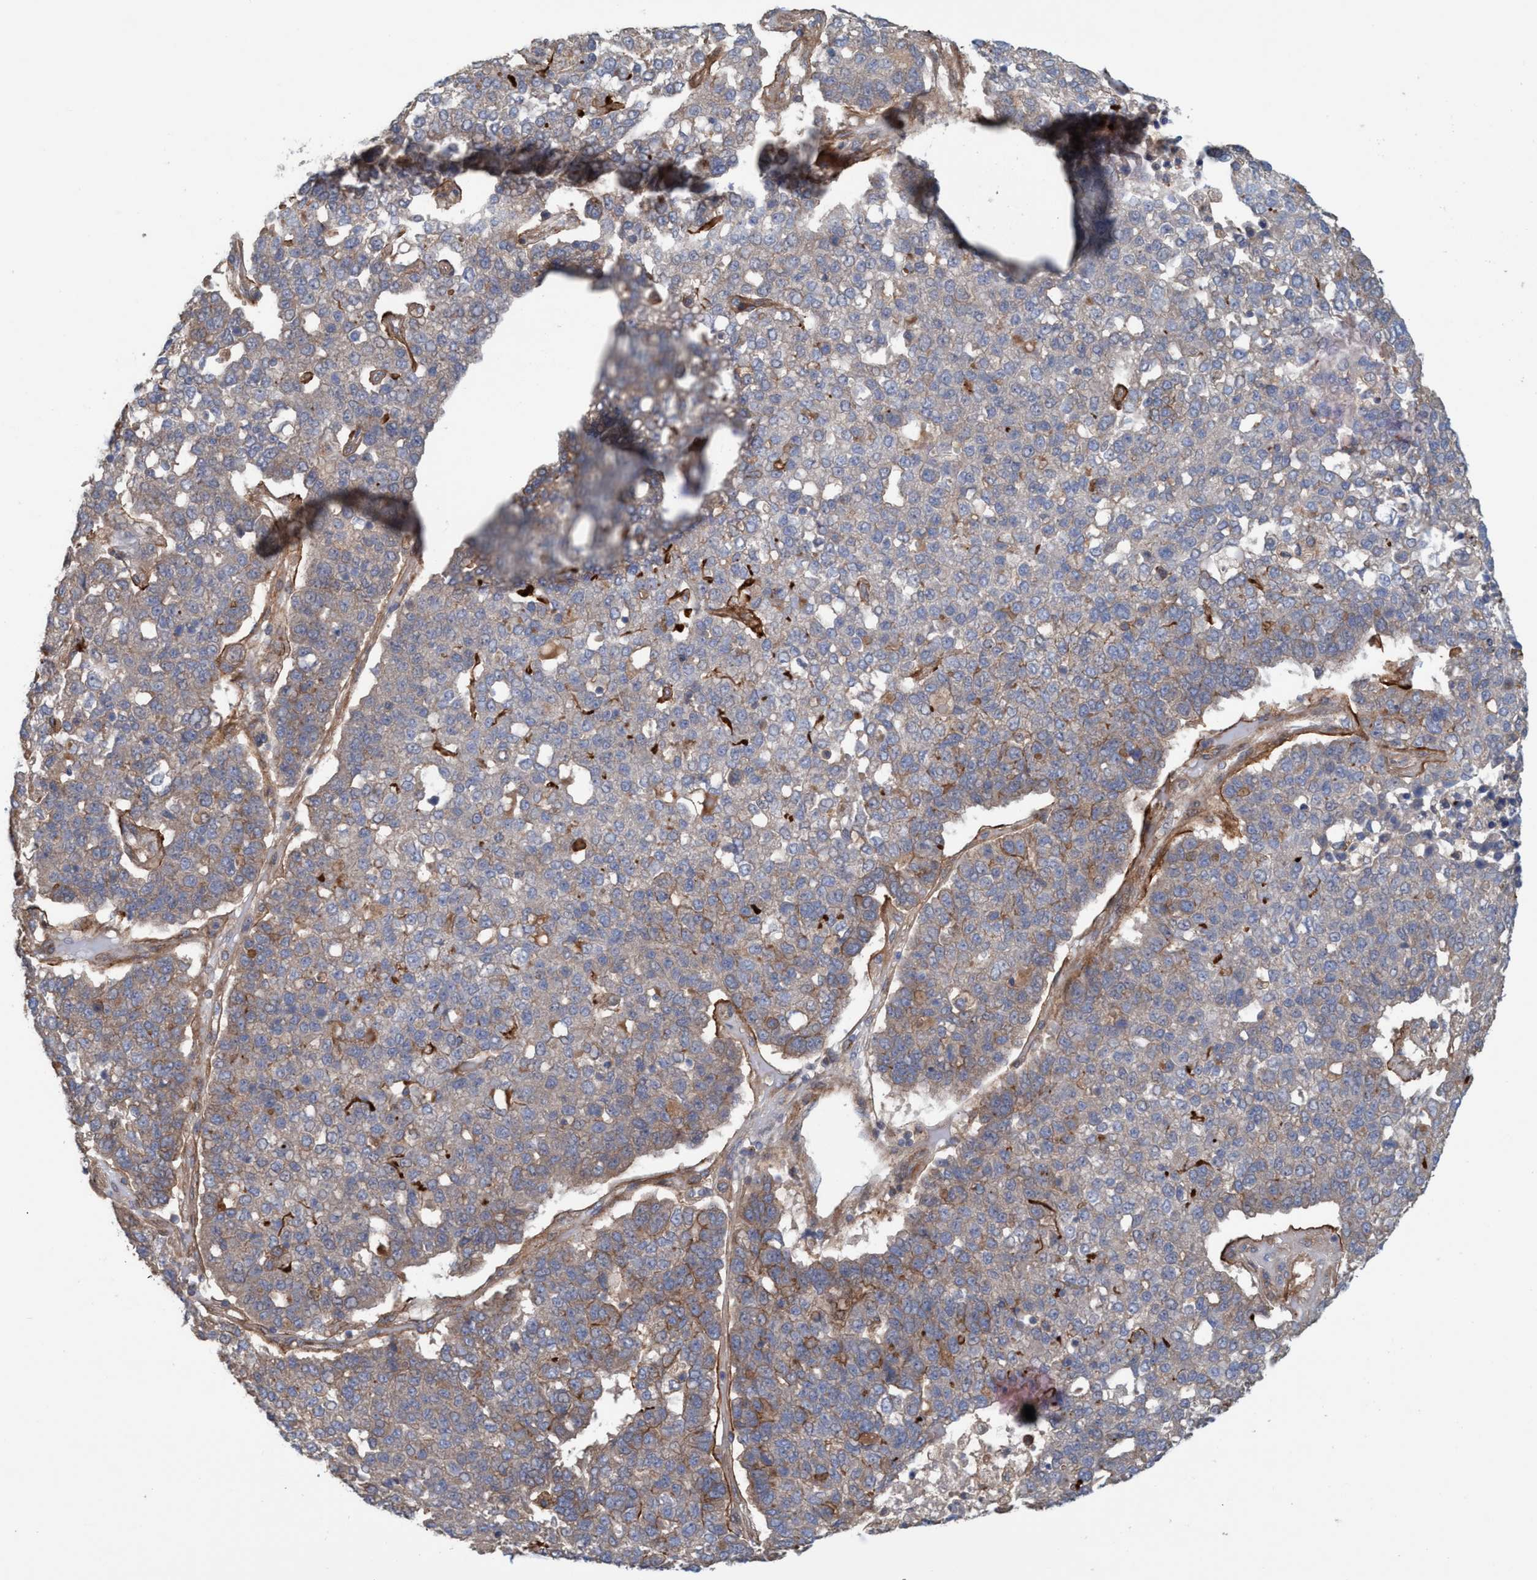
{"staining": {"intensity": "moderate", "quantity": ">75%", "location": "cytoplasmic/membranous"}, "tissue": "pancreatic cancer", "cell_type": "Tumor cells", "image_type": "cancer", "snomed": [{"axis": "morphology", "description": "Adenocarcinoma, NOS"}, {"axis": "topography", "description": "Pancreas"}], "caption": "A brown stain shows moderate cytoplasmic/membranous staining of a protein in human pancreatic cancer tumor cells.", "gene": "SPECC1", "patient": {"sex": "female", "age": 61}}